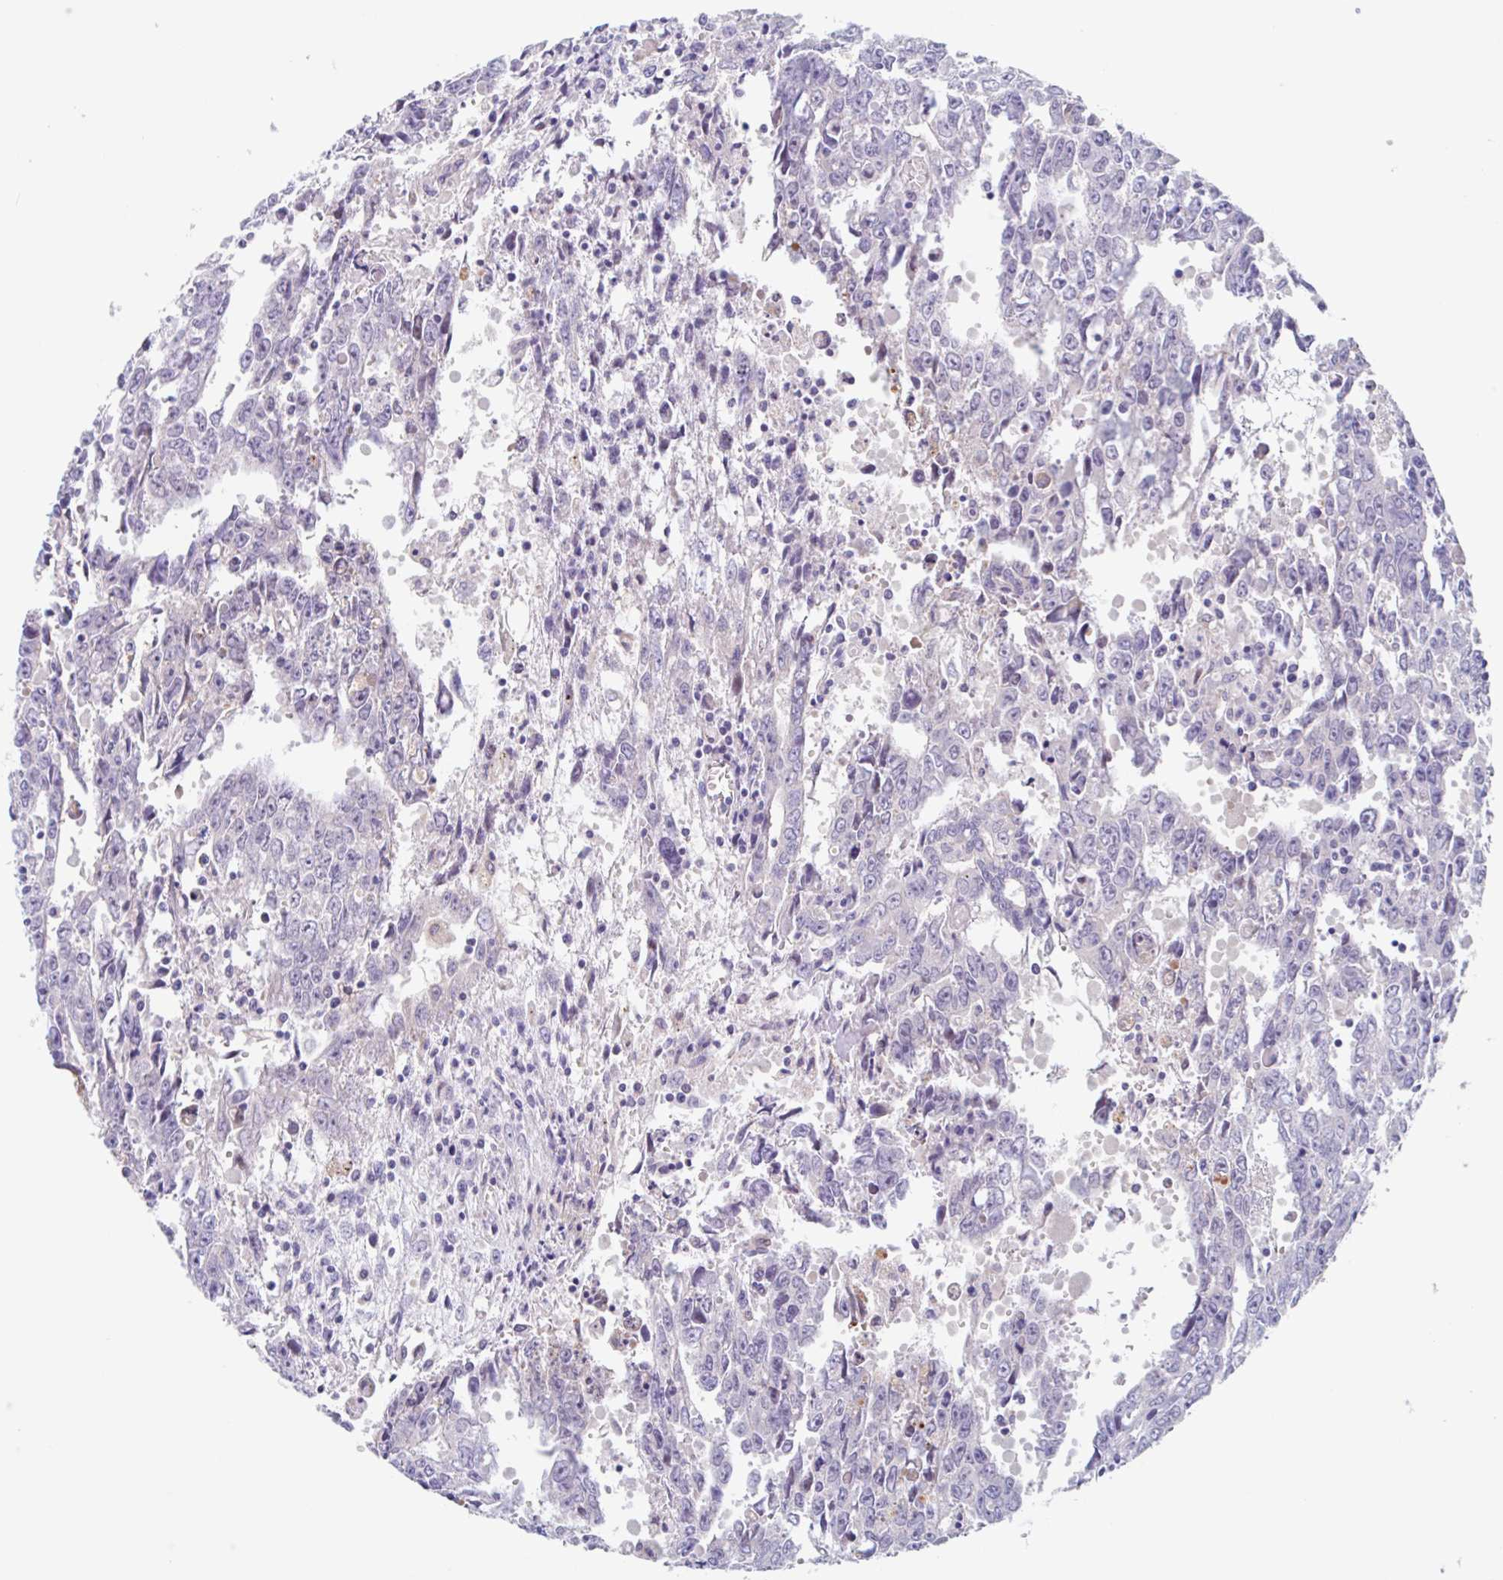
{"staining": {"intensity": "negative", "quantity": "none", "location": "none"}, "tissue": "testis cancer", "cell_type": "Tumor cells", "image_type": "cancer", "snomed": [{"axis": "morphology", "description": "Carcinoma, Embryonal, NOS"}, {"axis": "topography", "description": "Testis"}], "caption": "An immunohistochemistry (IHC) histopathology image of testis cancer (embryonal carcinoma) is shown. There is no staining in tumor cells of testis cancer (embryonal carcinoma).", "gene": "TMEM86A", "patient": {"sex": "male", "age": 22}}